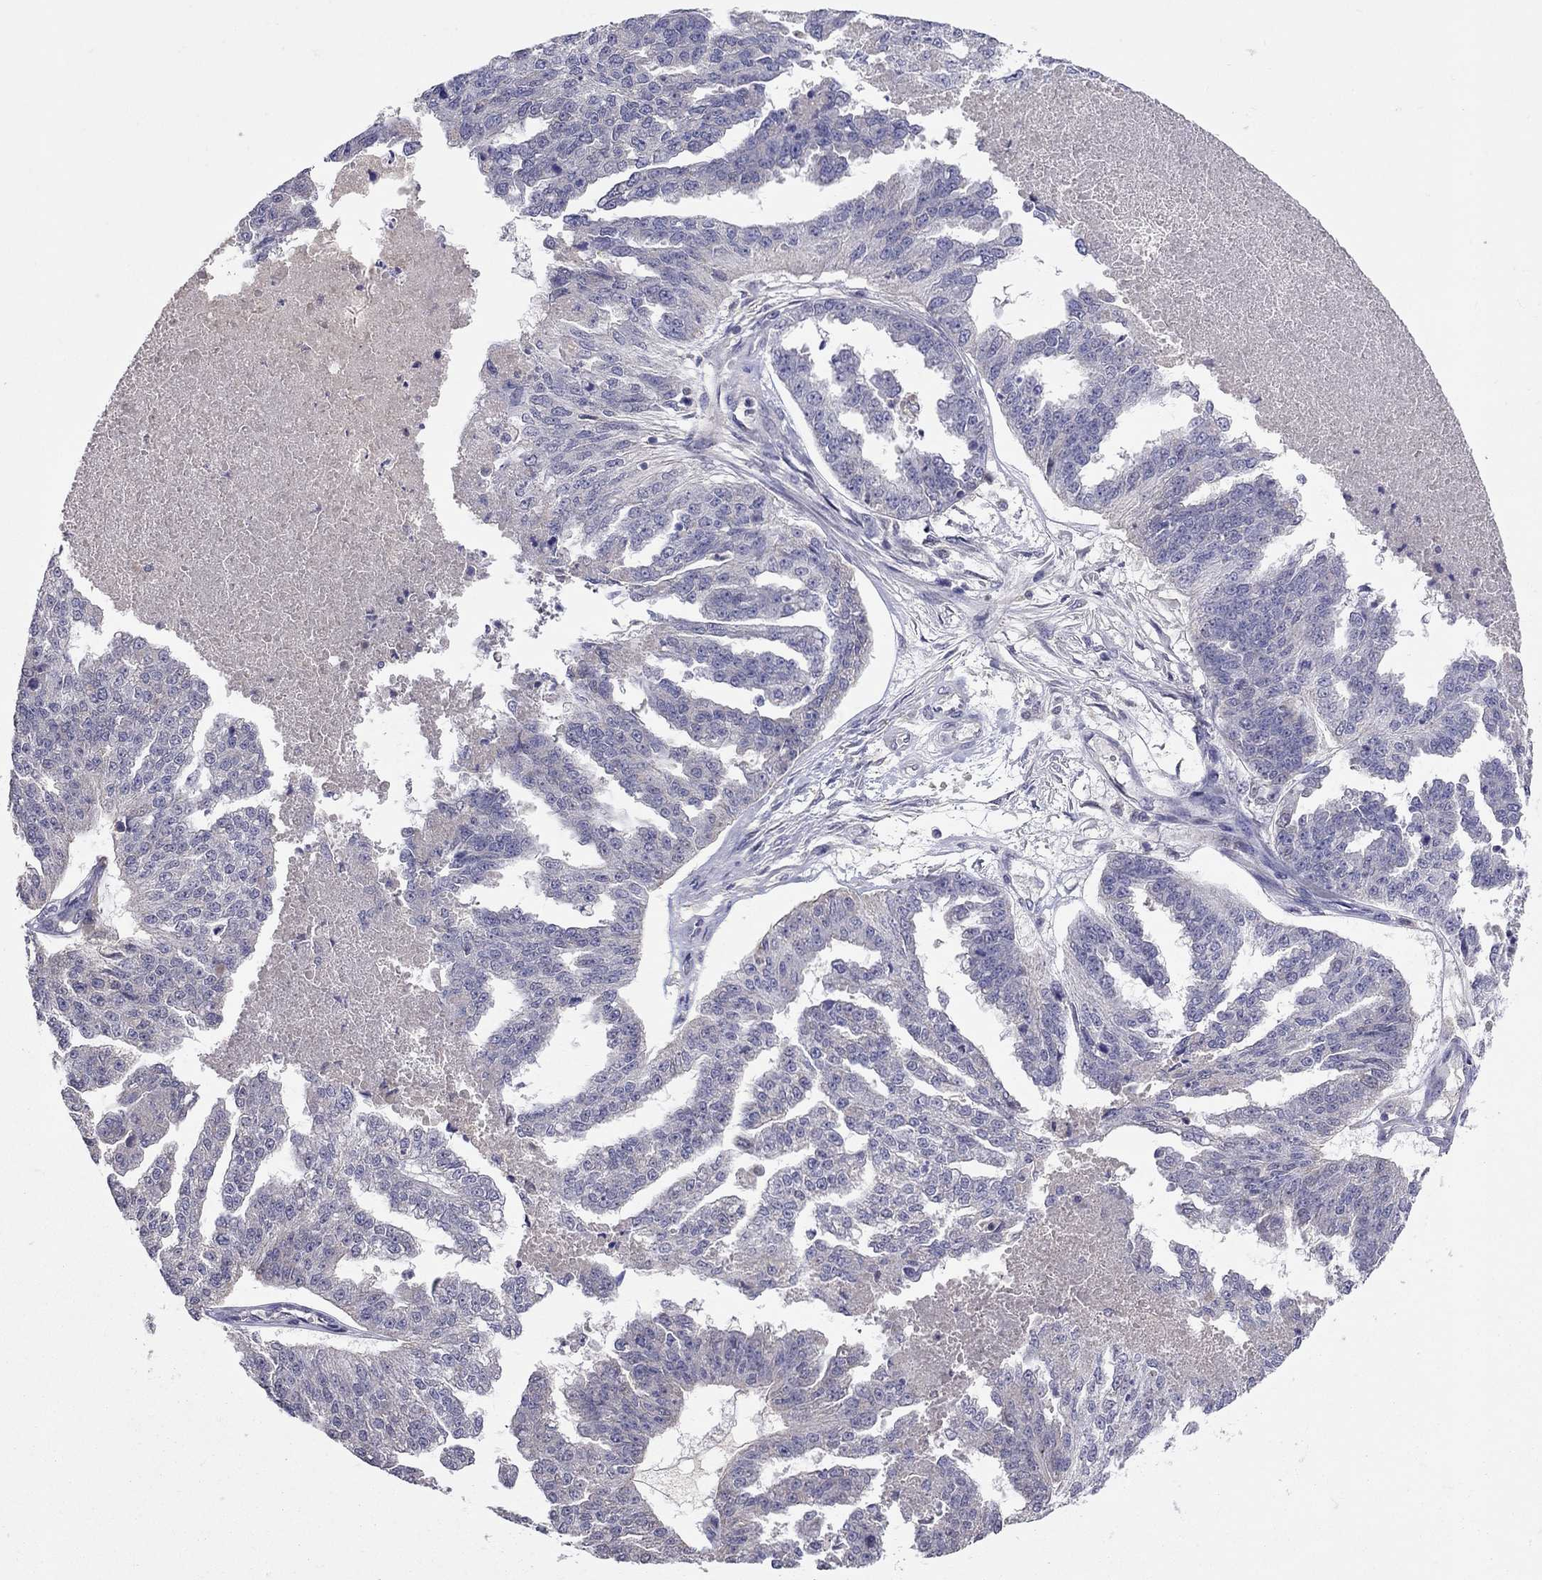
{"staining": {"intensity": "negative", "quantity": "none", "location": "none"}, "tissue": "ovarian cancer", "cell_type": "Tumor cells", "image_type": "cancer", "snomed": [{"axis": "morphology", "description": "Cystadenocarcinoma, serous, NOS"}, {"axis": "topography", "description": "Ovary"}], "caption": "Tumor cells are negative for protein expression in human ovarian cancer.", "gene": "RTP5", "patient": {"sex": "female", "age": 58}}